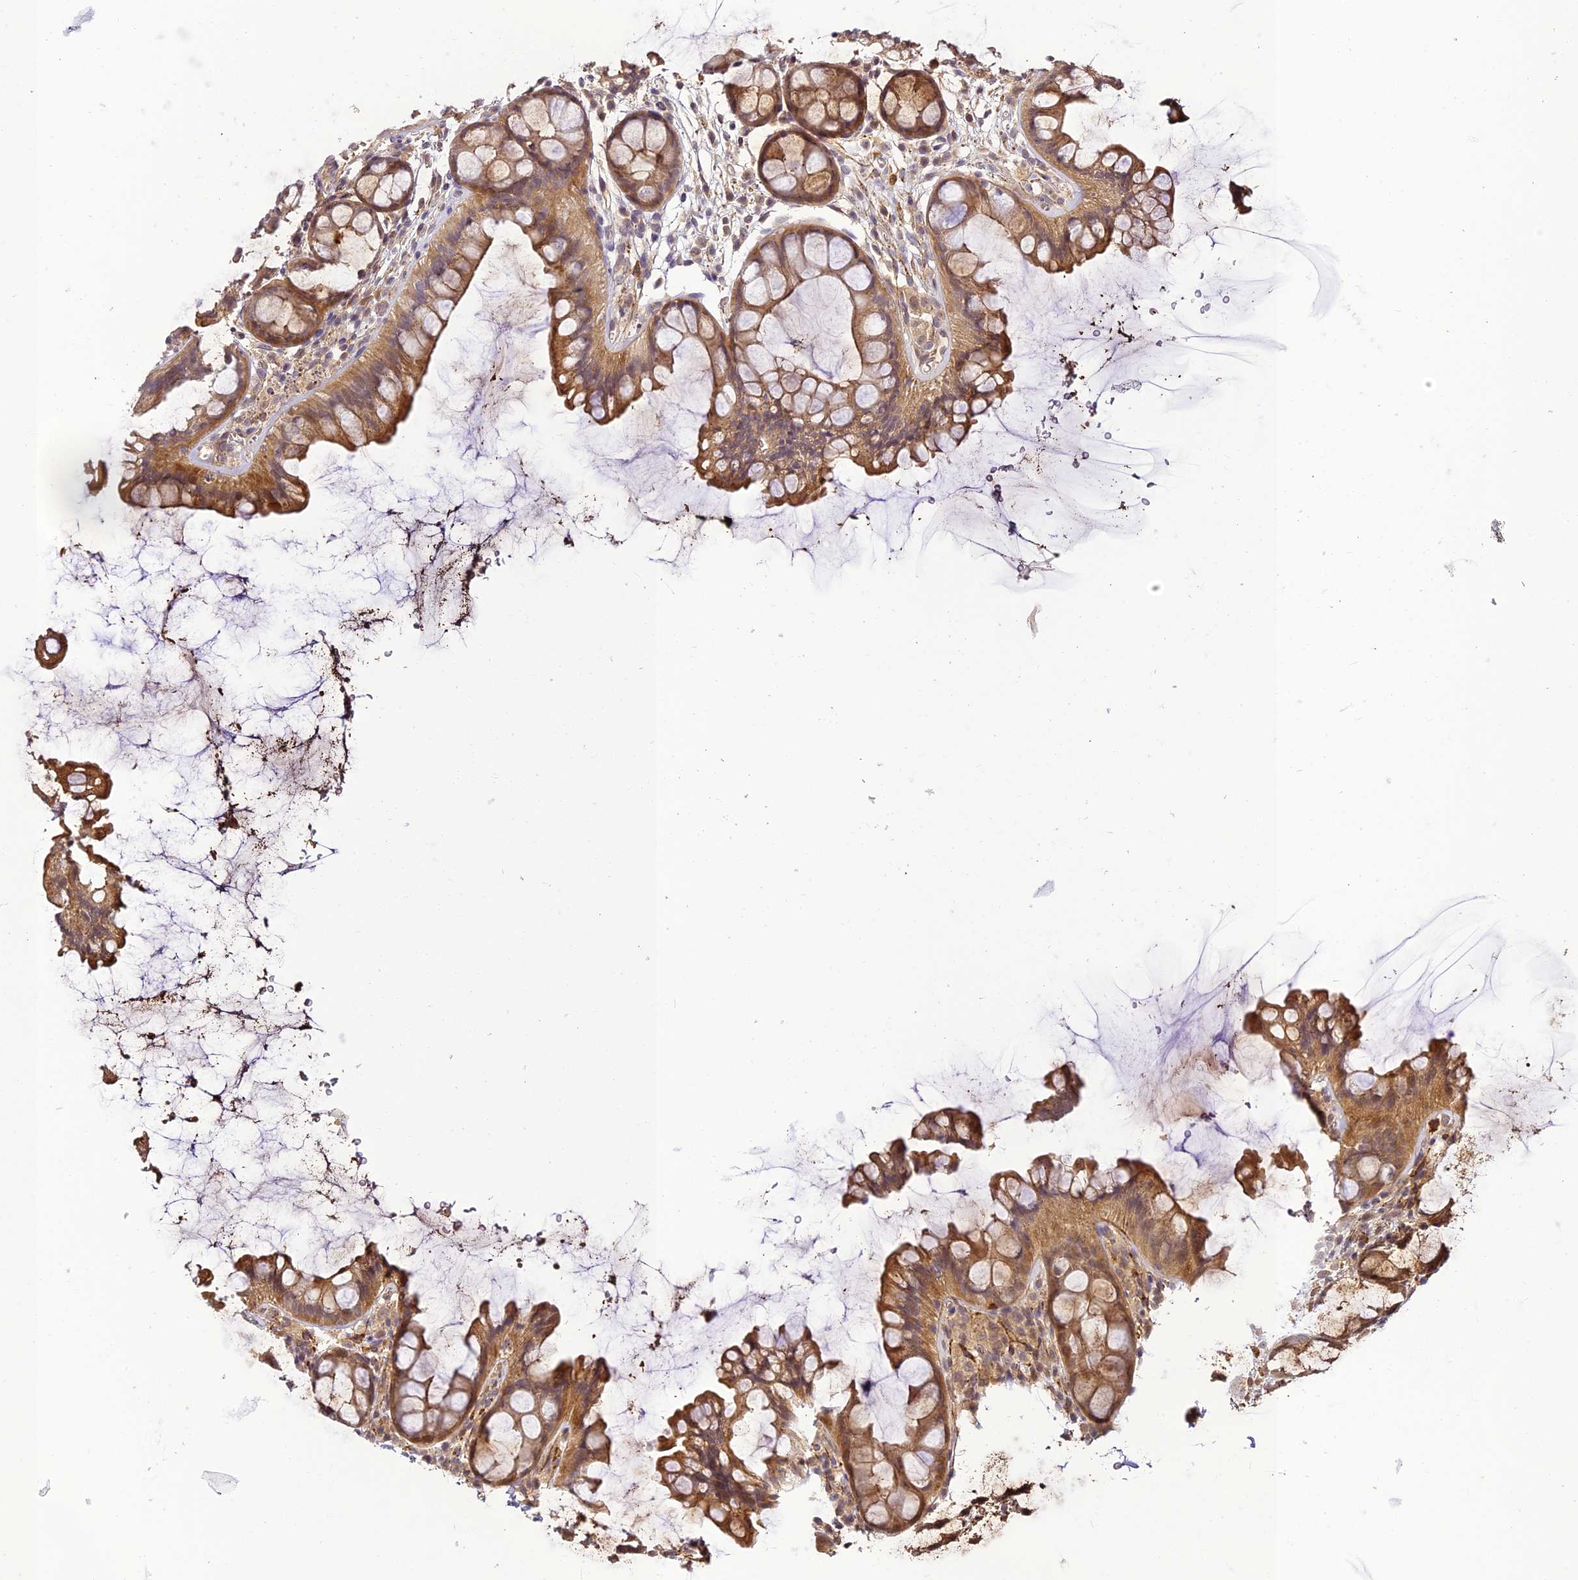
{"staining": {"intensity": "weak", "quantity": "25%-75%", "location": "cytoplasmic/membranous"}, "tissue": "colon", "cell_type": "Endothelial cells", "image_type": "normal", "snomed": [{"axis": "morphology", "description": "Normal tissue, NOS"}, {"axis": "topography", "description": "Colon"}], "caption": "Brown immunohistochemical staining in unremarkable colon reveals weak cytoplasmic/membranous positivity in approximately 25%-75% of endothelial cells. (Brightfield microscopy of DAB IHC at high magnification).", "gene": "BCDIN3D", "patient": {"sex": "female", "age": 82}}